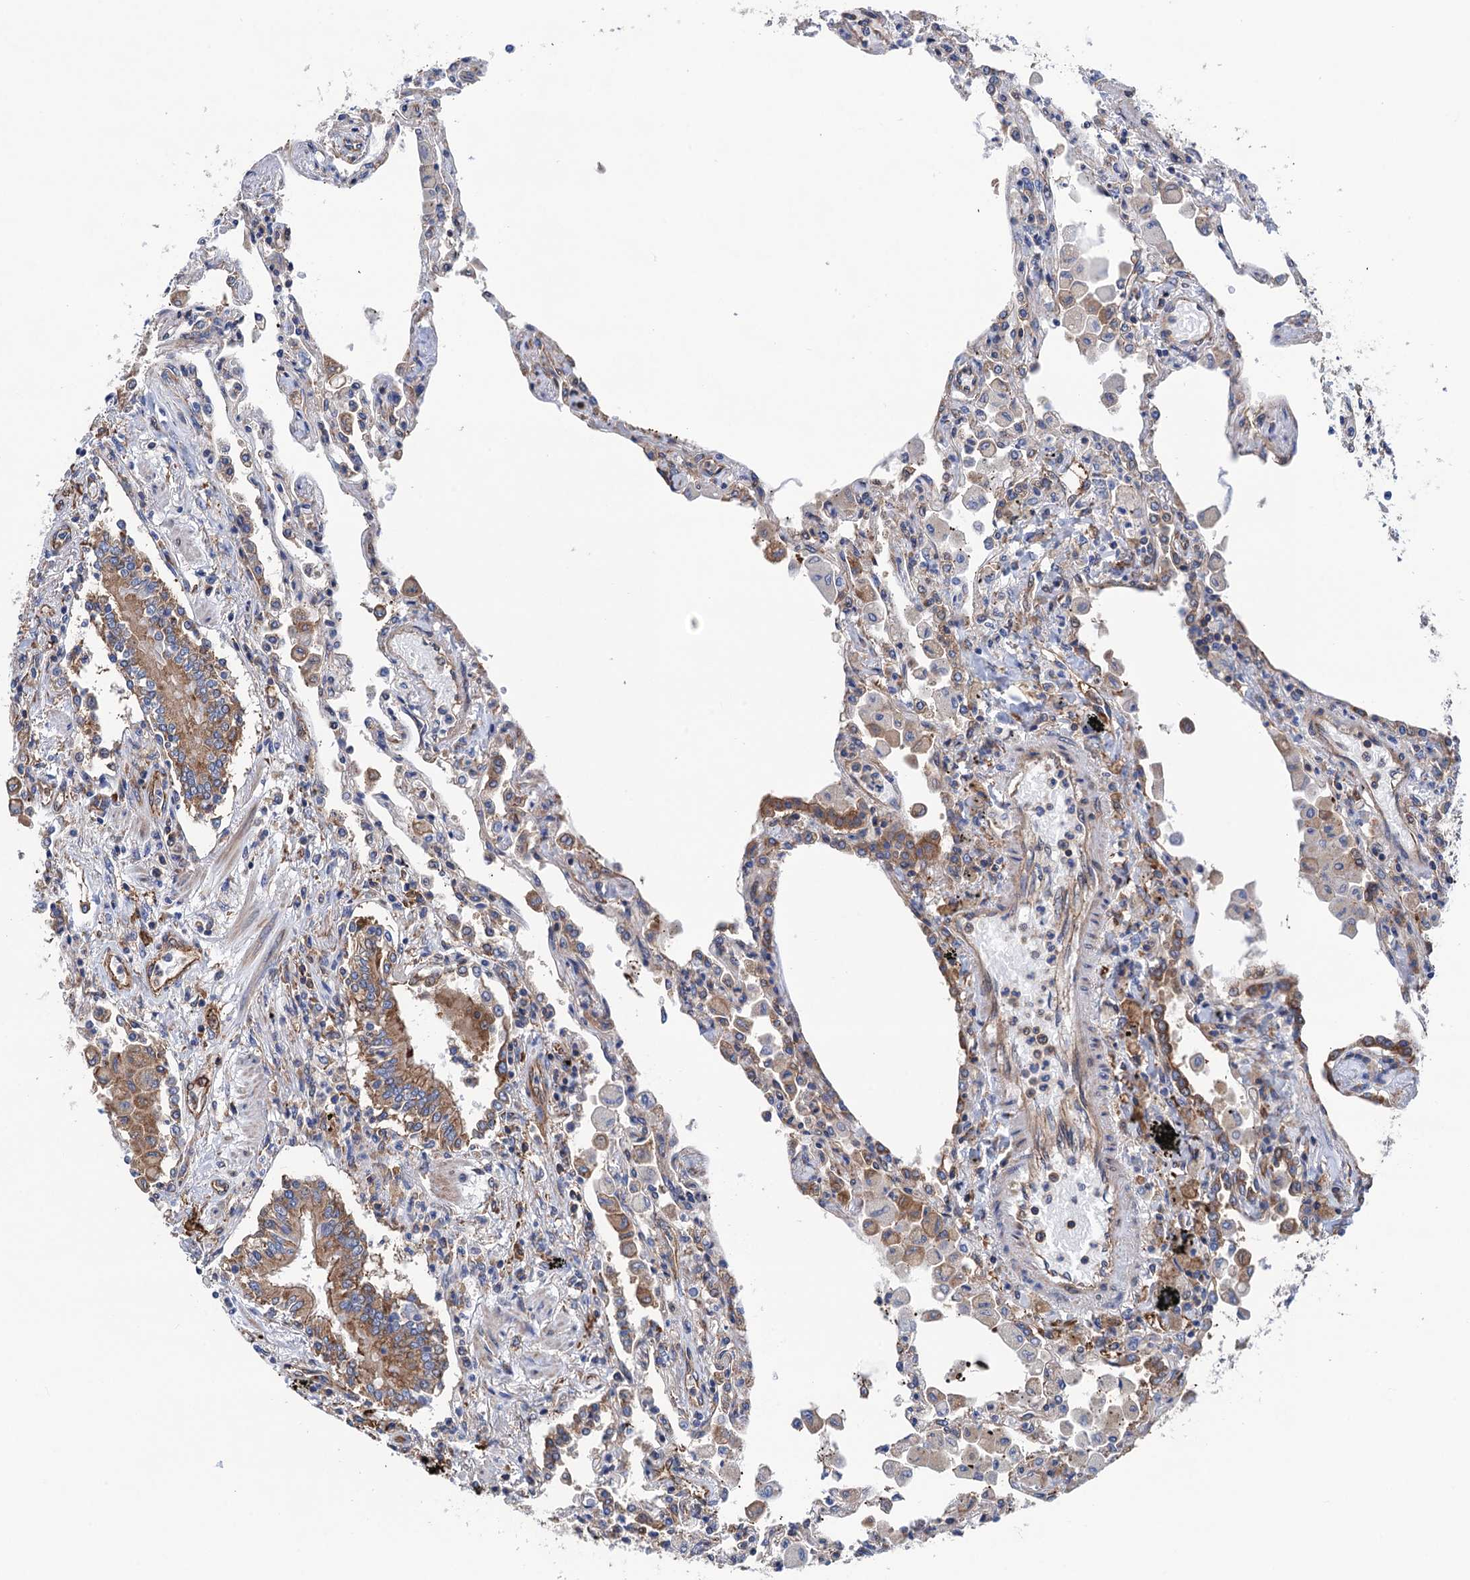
{"staining": {"intensity": "moderate", "quantity": "<25%", "location": "cytoplasmic/membranous"}, "tissue": "lung", "cell_type": "Alveolar cells", "image_type": "normal", "snomed": [{"axis": "morphology", "description": "Normal tissue, NOS"}, {"axis": "topography", "description": "Bronchus"}, {"axis": "topography", "description": "Lung"}], "caption": "Alveolar cells display low levels of moderate cytoplasmic/membranous positivity in approximately <25% of cells in normal lung.", "gene": "SLC12A7", "patient": {"sex": "female", "age": 49}}